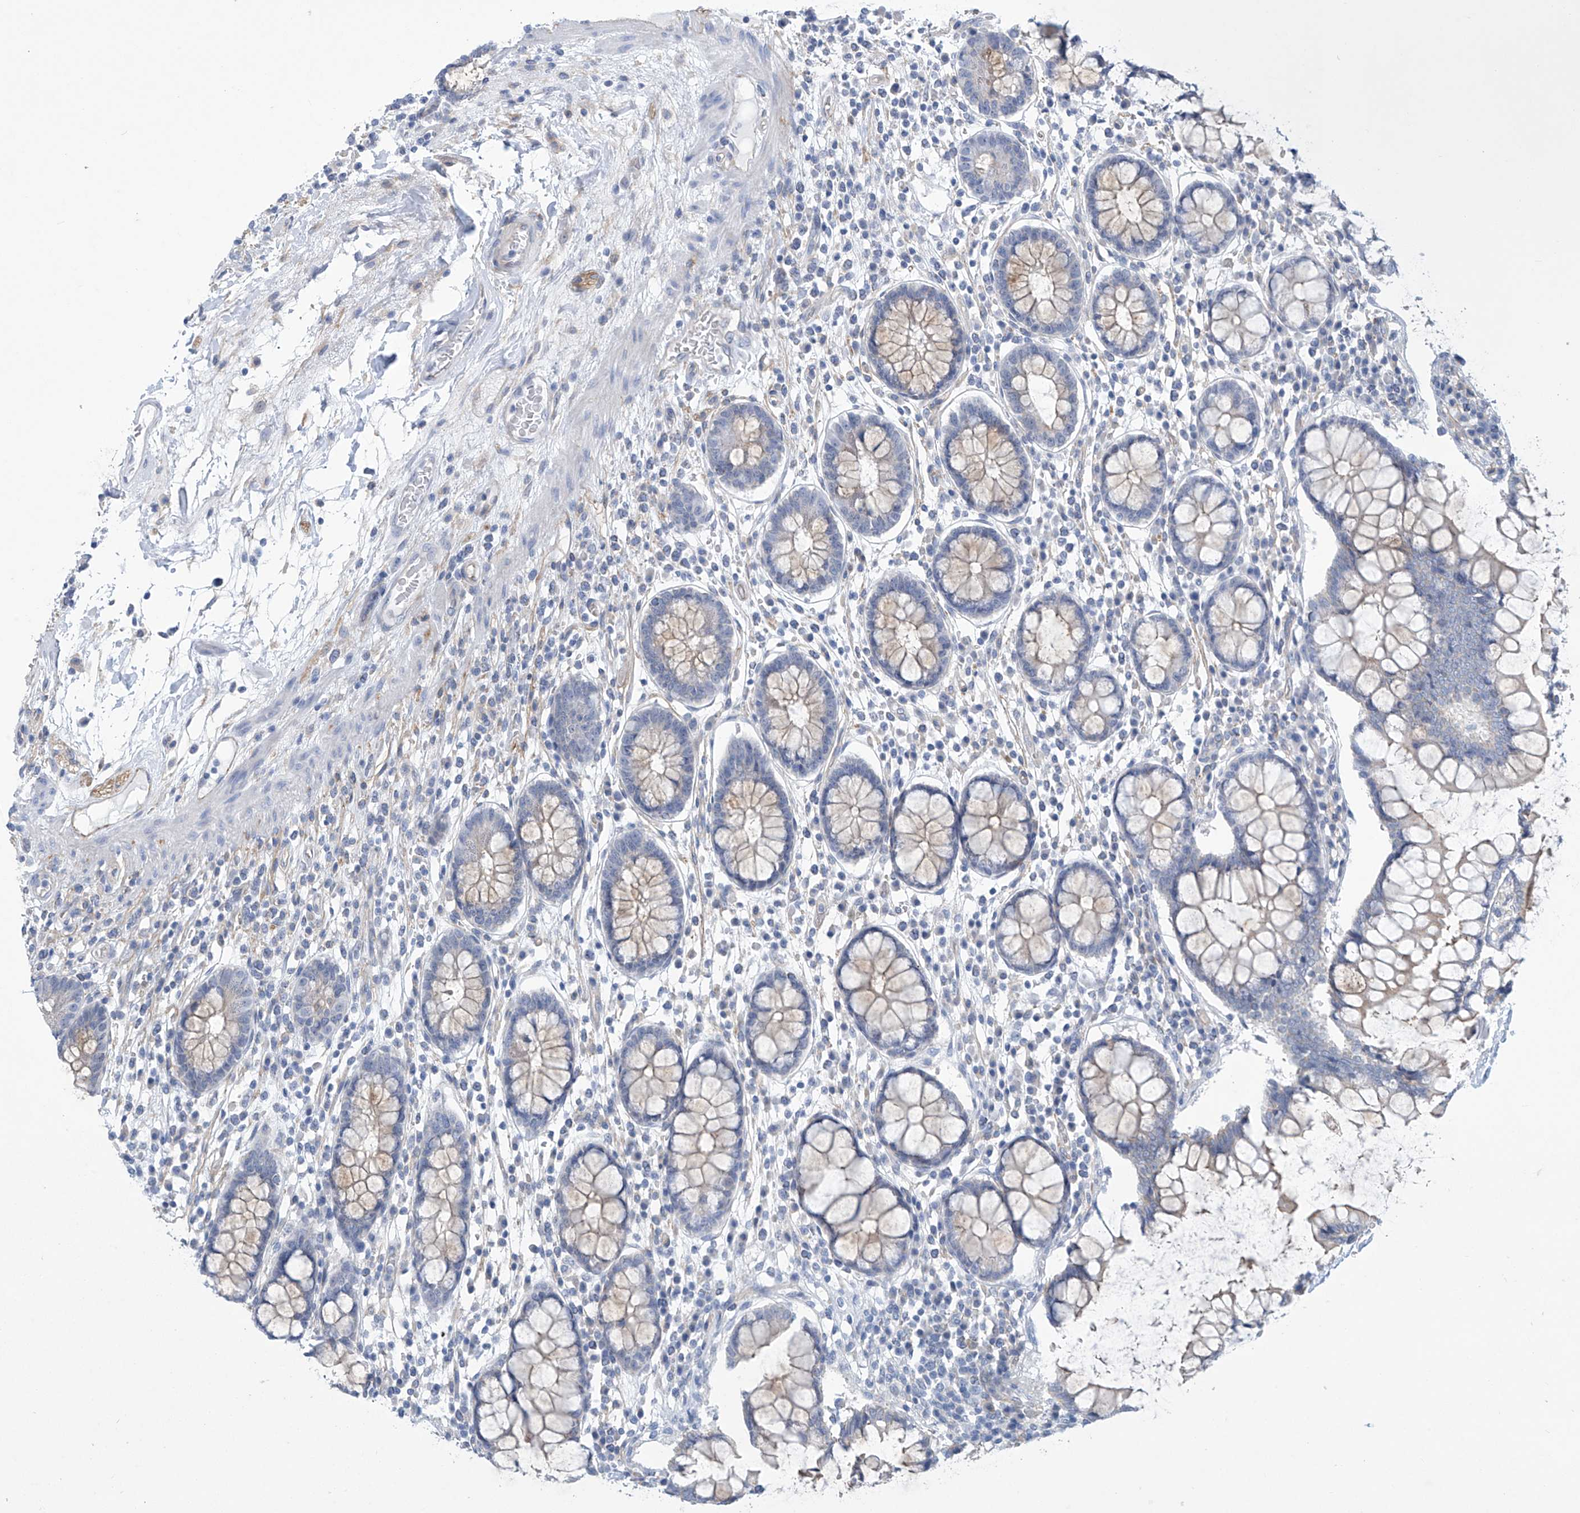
{"staining": {"intensity": "negative", "quantity": "none", "location": "none"}, "tissue": "colon", "cell_type": "Endothelial cells", "image_type": "normal", "snomed": [{"axis": "morphology", "description": "Normal tissue, NOS"}, {"axis": "topography", "description": "Colon"}], "caption": "Colon was stained to show a protein in brown. There is no significant staining in endothelial cells. (Brightfield microscopy of DAB (3,3'-diaminobenzidine) IHC at high magnification).", "gene": "ABHD13", "patient": {"sex": "female", "age": 79}}